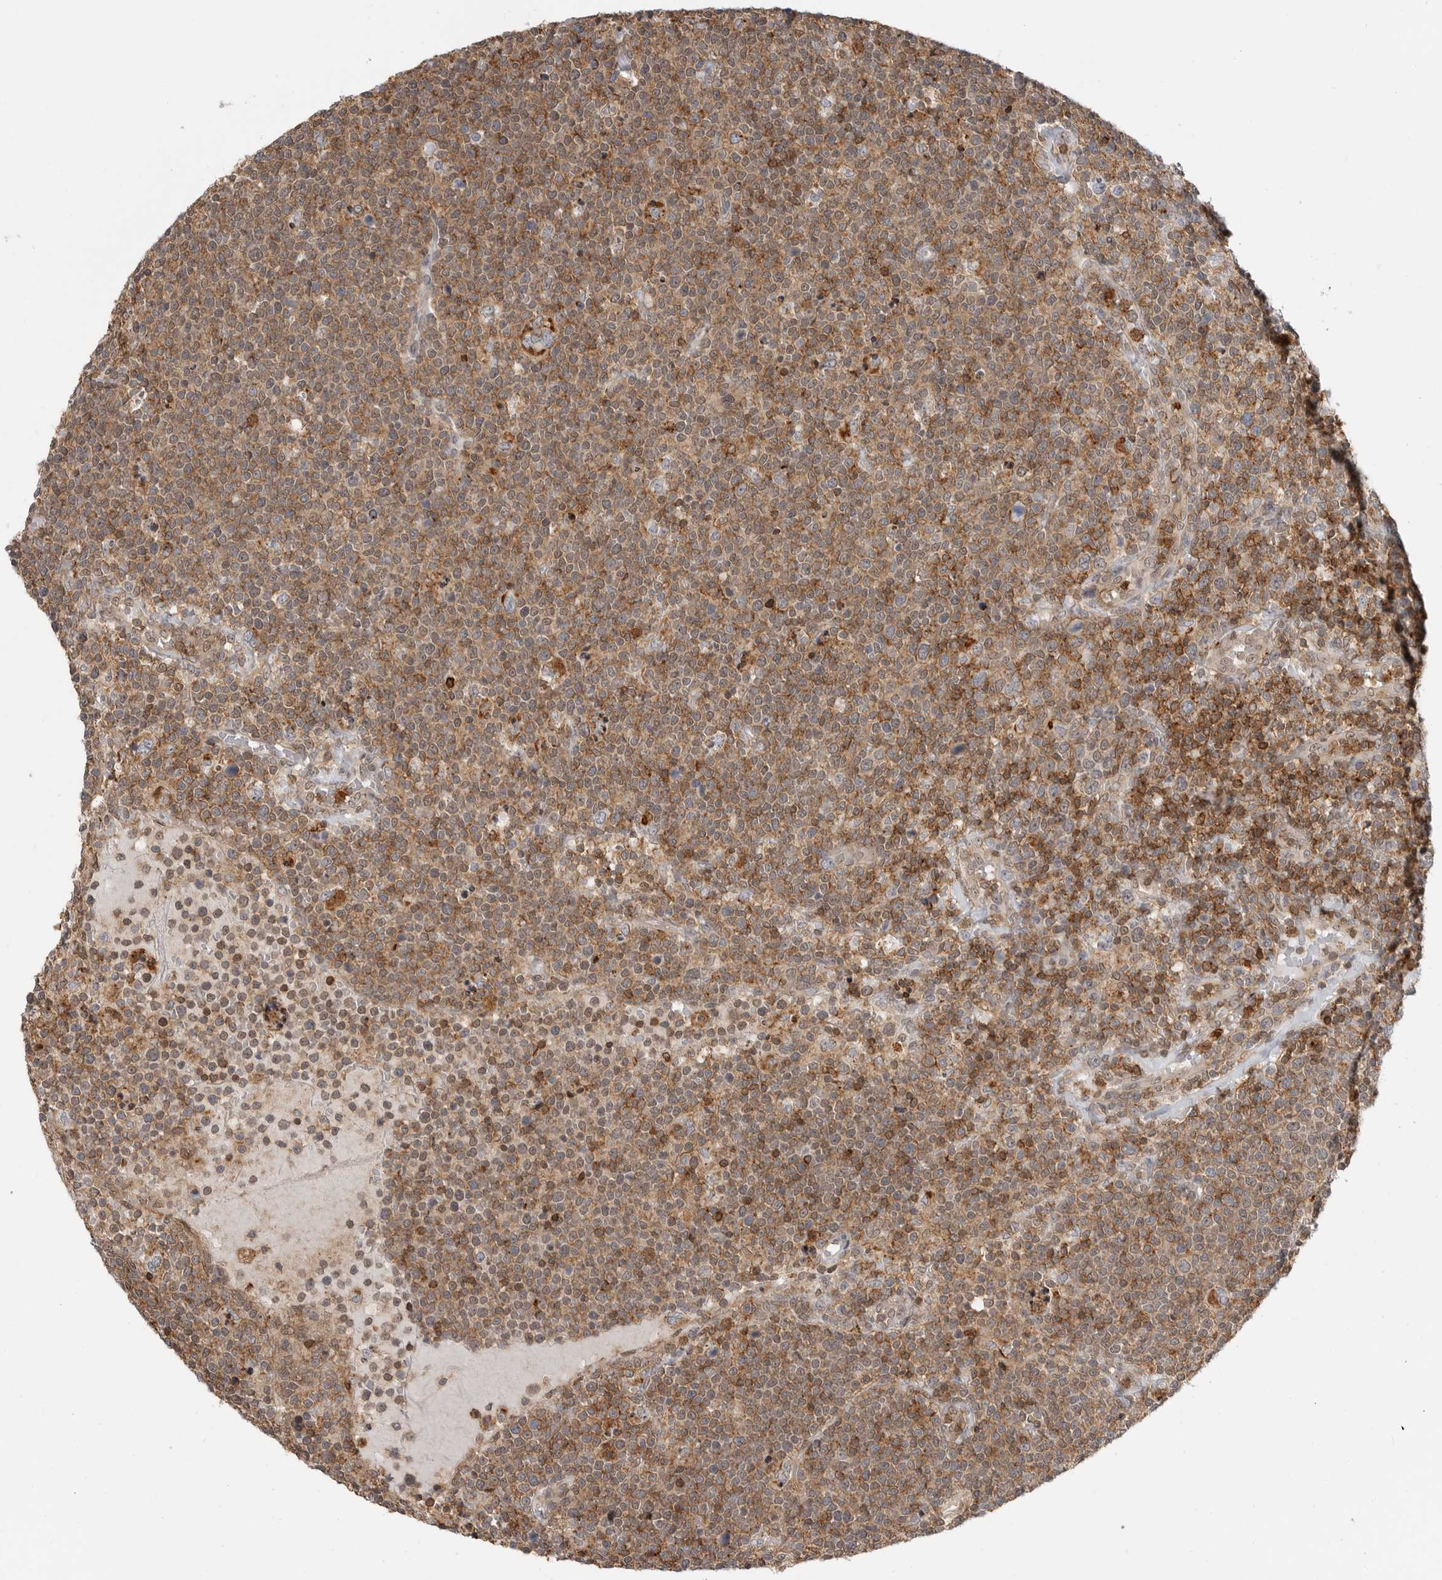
{"staining": {"intensity": "moderate", "quantity": ">75%", "location": "cytoplasmic/membranous"}, "tissue": "lymphoma", "cell_type": "Tumor cells", "image_type": "cancer", "snomed": [{"axis": "morphology", "description": "Malignant lymphoma, non-Hodgkin's type, High grade"}, {"axis": "topography", "description": "Lymph node"}], "caption": "The photomicrograph exhibits a brown stain indicating the presence of a protein in the cytoplasmic/membranous of tumor cells in lymphoma. The protein is shown in brown color, while the nuclei are stained blue.", "gene": "ANXA11", "patient": {"sex": "male", "age": 61}}